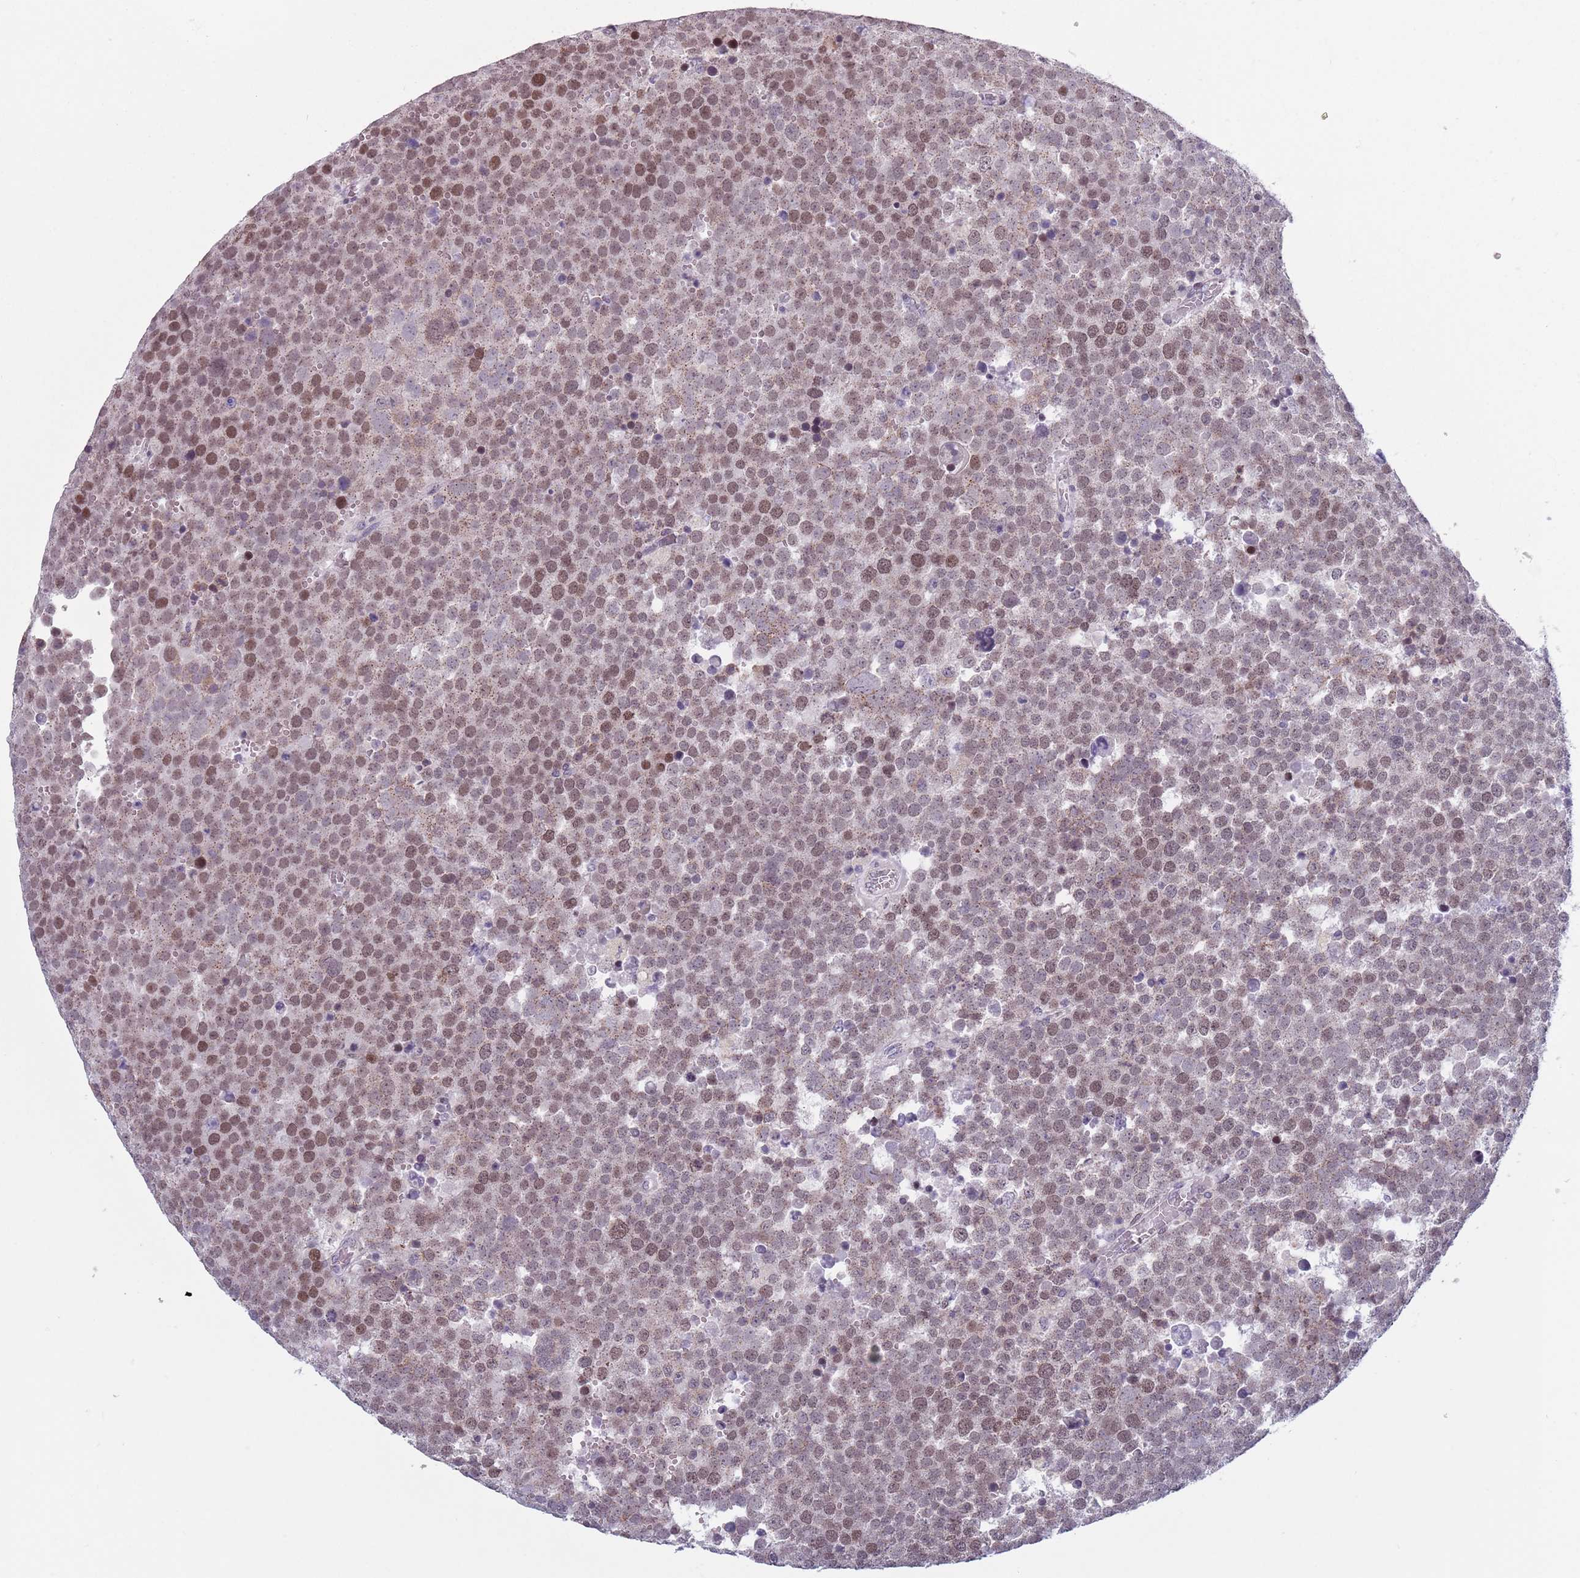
{"staining": {"intensity": "weak", "quantity": ">75%", "location": "nuclear"}, "tissue": "testis cancer", "cell_type": "Tumor cells", "image_type": "cancer", "snomed": [{"axis": "morphology", "description": "Seminoma, NOS"}, {"axis": "topography", "description": "Testis"}], "caption": "Human testis cancer (seminoma) stained with a brown dye shows weak nuclear positive positivity in about >75% of tumor cells.", "gene": "ZKSCAN2", "patient": {"sex": "male", "age": 71}}